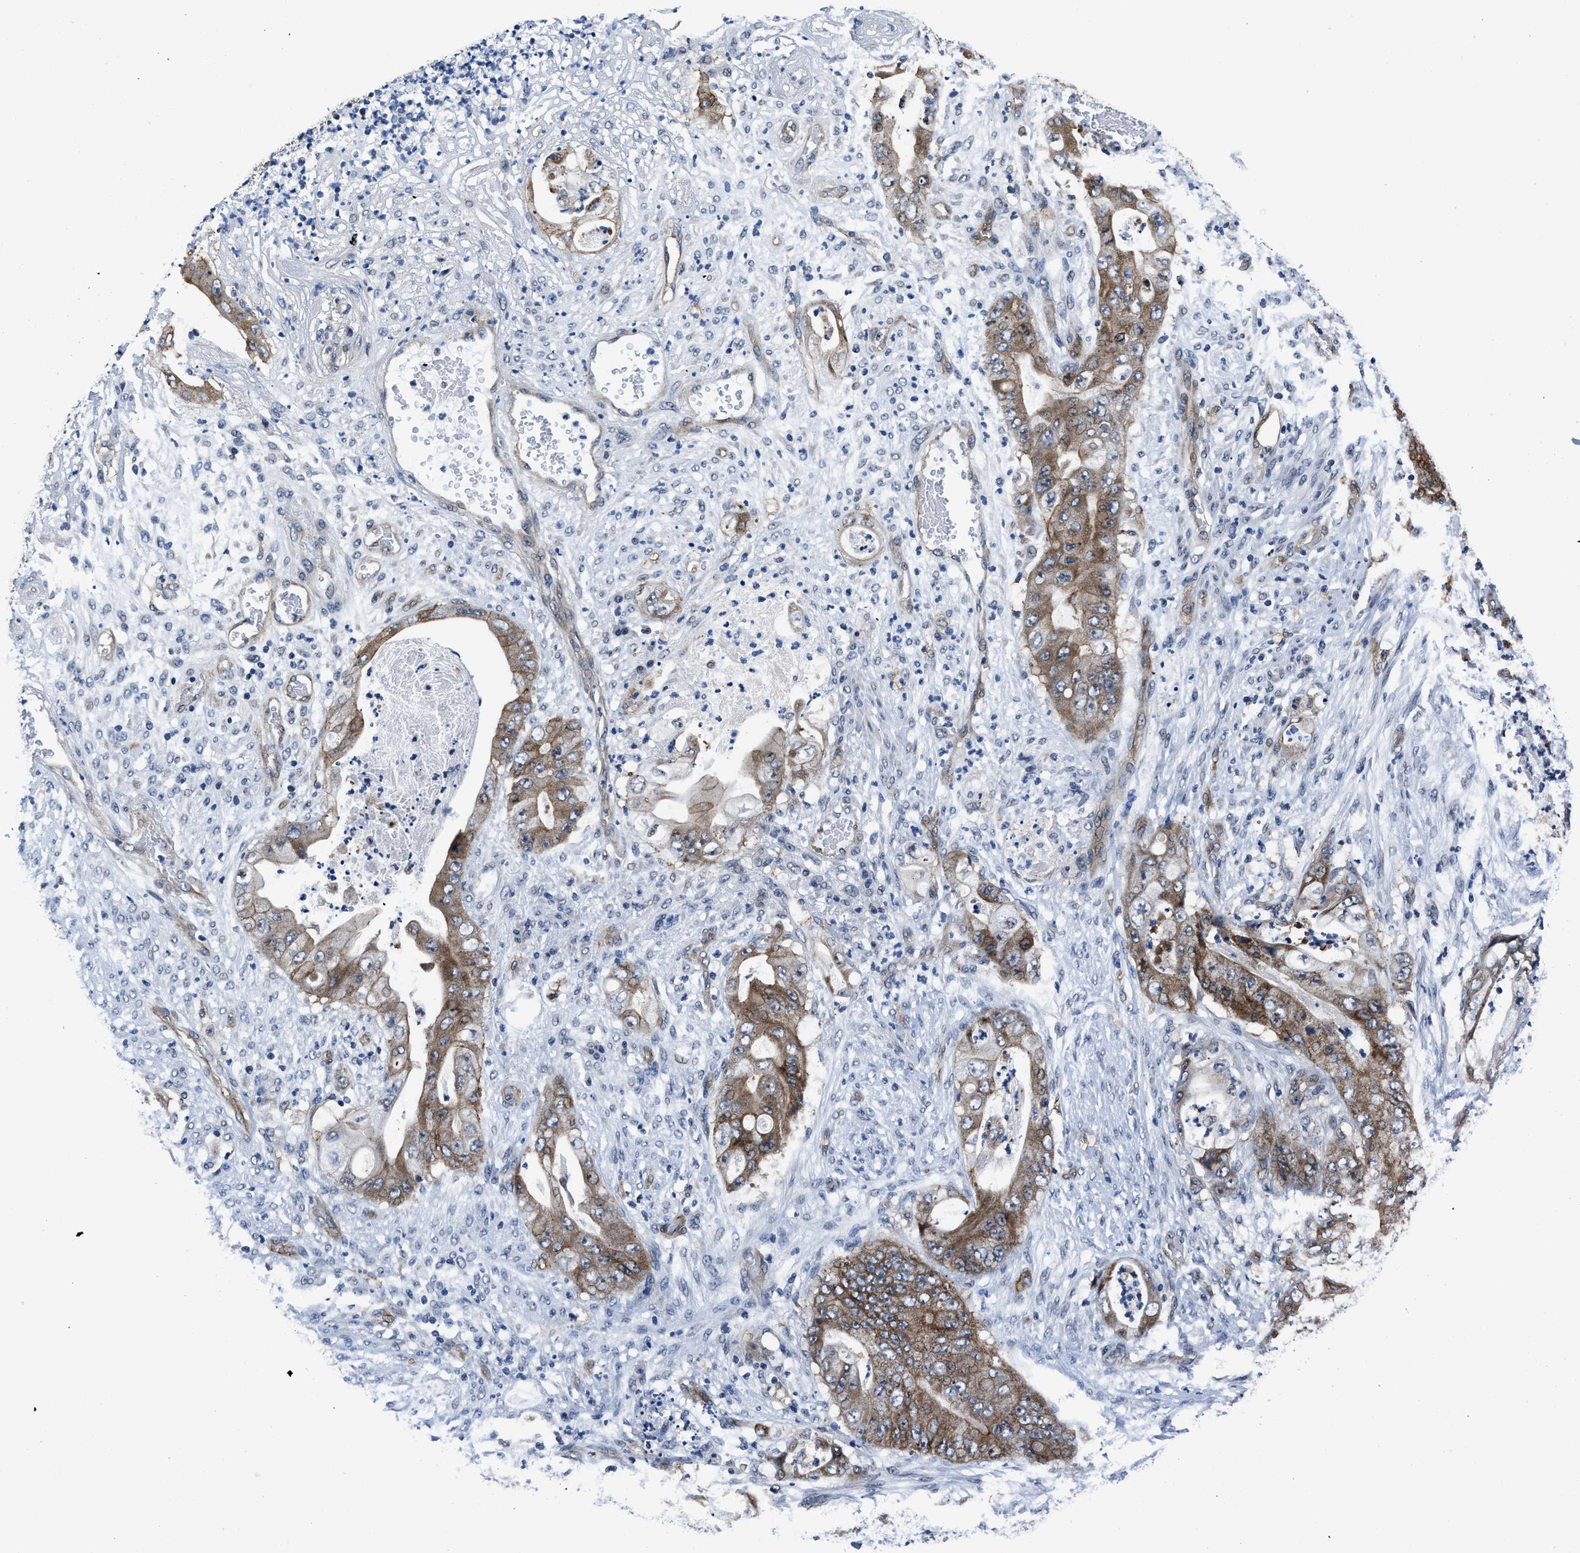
{"staining": {"intensity": "moderate", "quantity": ">75%", "location": "cytoplasmic/membranous"}, "tissue": "stomach cancer", "cell_type": "Tumor cells", "image_type": "cancer", "snomed": [{"axis": "morphology", "description": "Adenocarcinoma, NOS"}, {"axis": "topography", "description": "Stomach"}], "caption": "DAB (3,3'-diaminobenzidine) immunohistochemical staining of human stomach cancer exhibits moderate cytoplasmic/membranous protein expression in about >75% of tumor cells.", "gene": "MARCKSL1", "patient": {"sex": "female", "age": 73}}